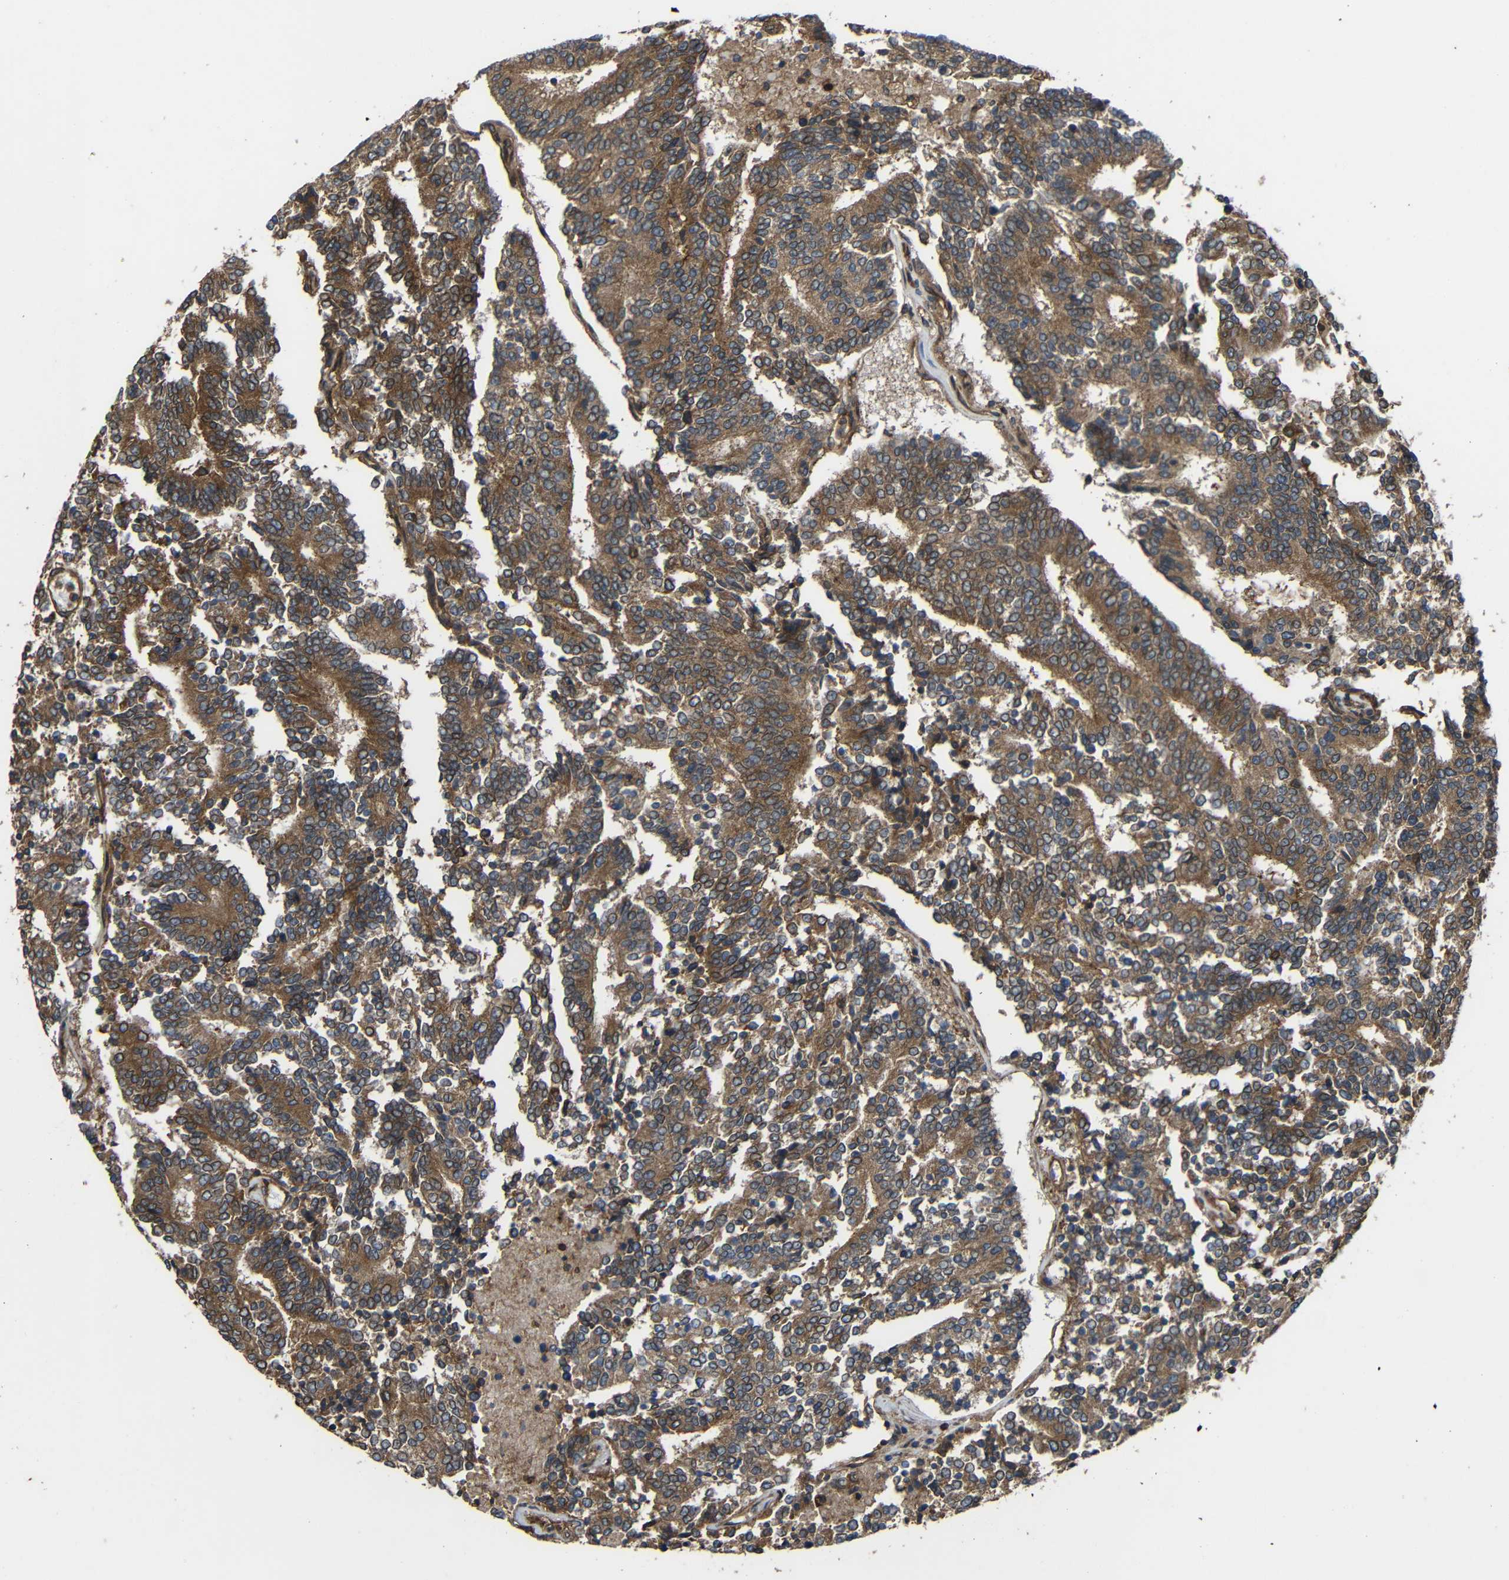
{"staining": {"intensity": "moderate", "quantity": ">75%", "location": "cytoplasmic/membranous"}, "tissue": "prostate cancer", "cell_type": "Tumor cells", "image_type": "cancer", "snomed": [{"axis": "morphology", "description": "Normal tissue, NOS"}, {"axis": "morphology", "description": "Adenocarcinoma, High grade"}, {"axis": "topography", "description": "Prostate"}, {"axis": "topography", "description": "Seminal veicle"}], "caption": "The histopathology image displays a brown stain indicating the presence of a protein in the cytoplasmic/membranous of tumor cells in prostate cancer.", "gene": "TREM2", "patient": {"sex": "male", "age": 55}}